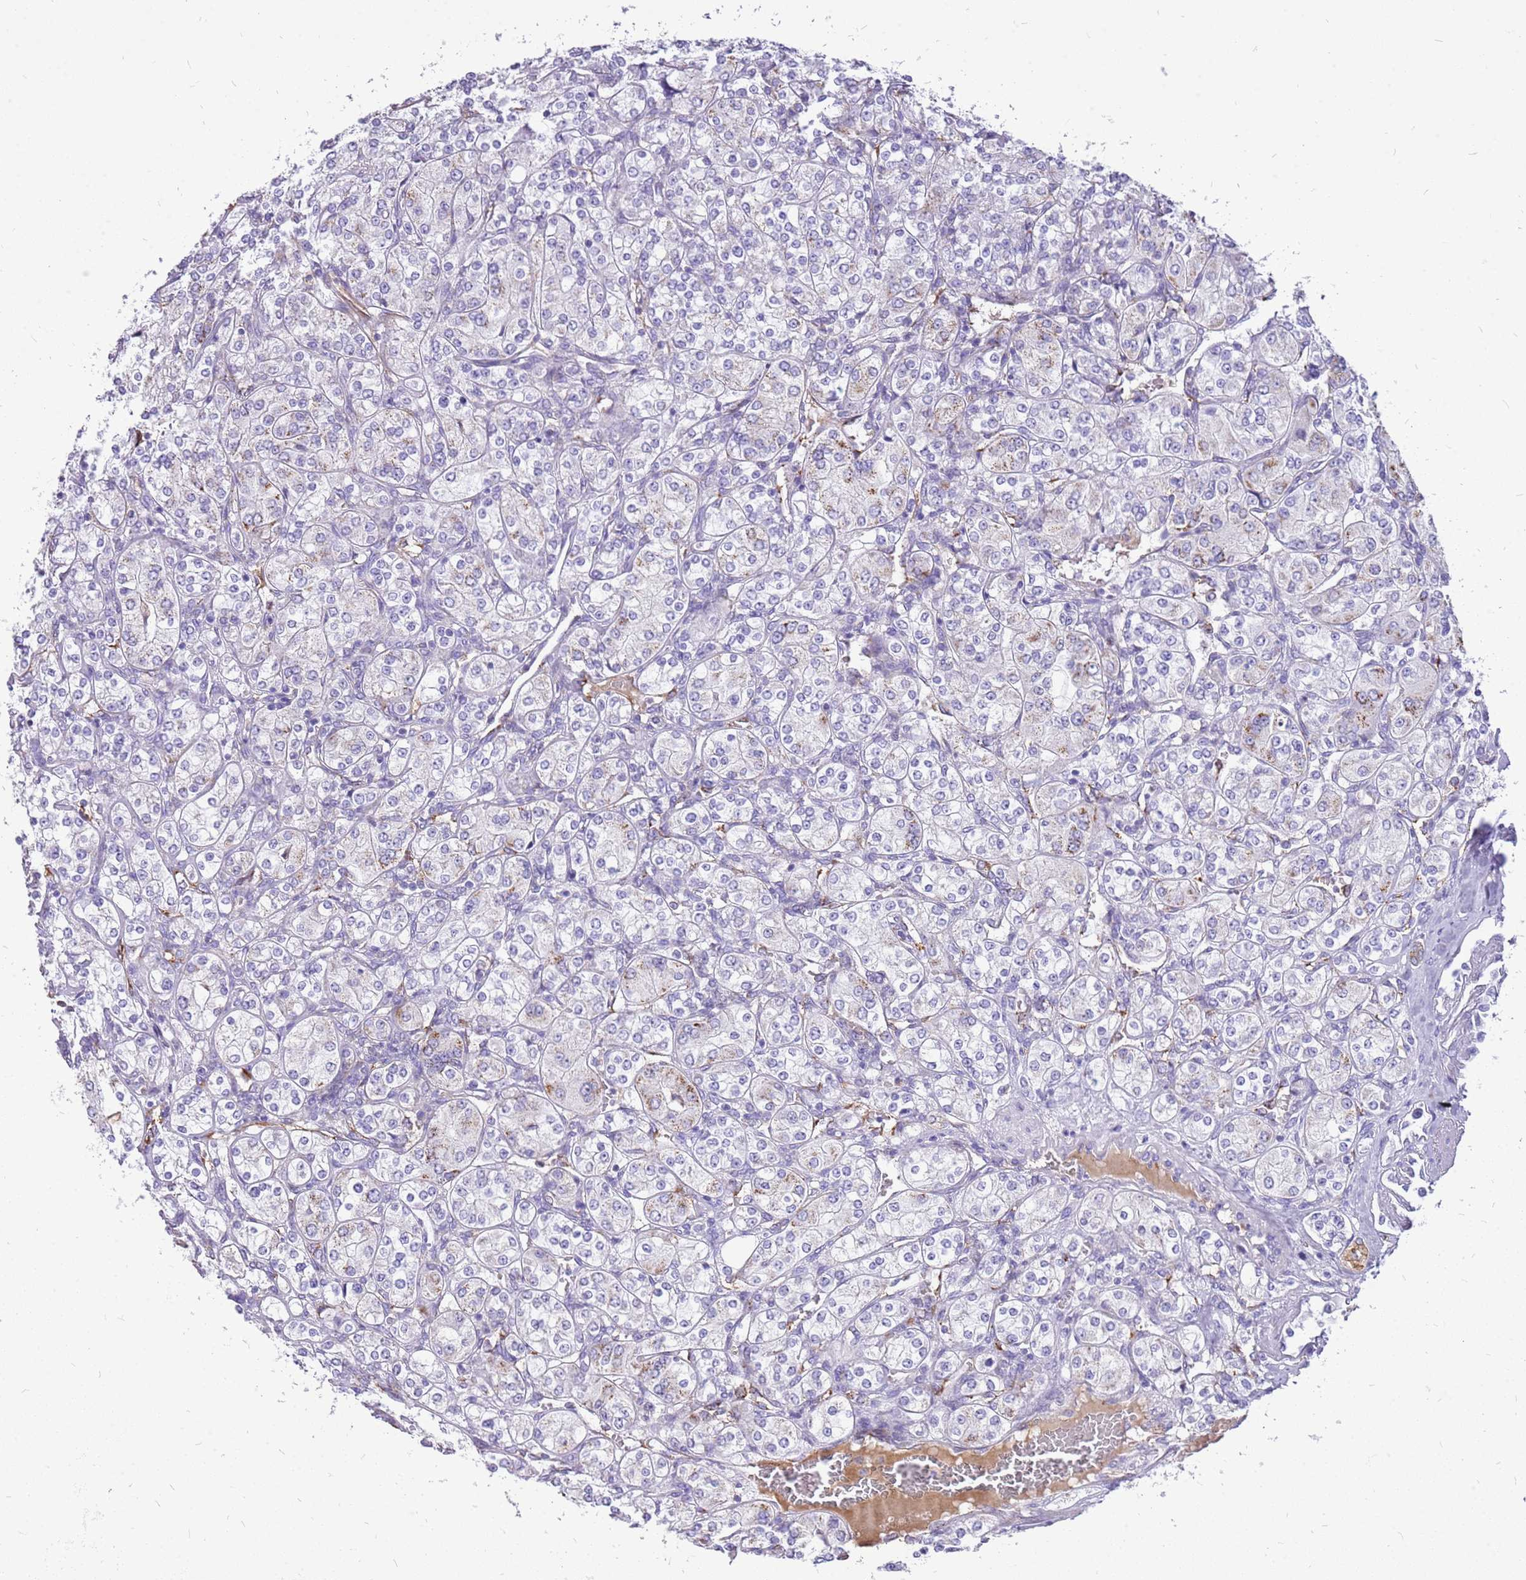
{"staining": {"intensity": "weak", "quantity": "<25%", "location": "cytoplasmic/membranous"}, "tissue": "renal cancer", "cell_type": "Tumor cells", "image_type": "cancer", "snomed": [{"axis": "morphology", "description": "Adenocarcinoma, NOS"}, {"axis": "topography", "description": "Kidney"}], "caption": "Immunohistochemical staining of renal cancer (adenocarcinoma) exhibits no significant expression in tumor cells.", "gene": "PCNX1", "patient": {"sex": "male", "age": 77}}